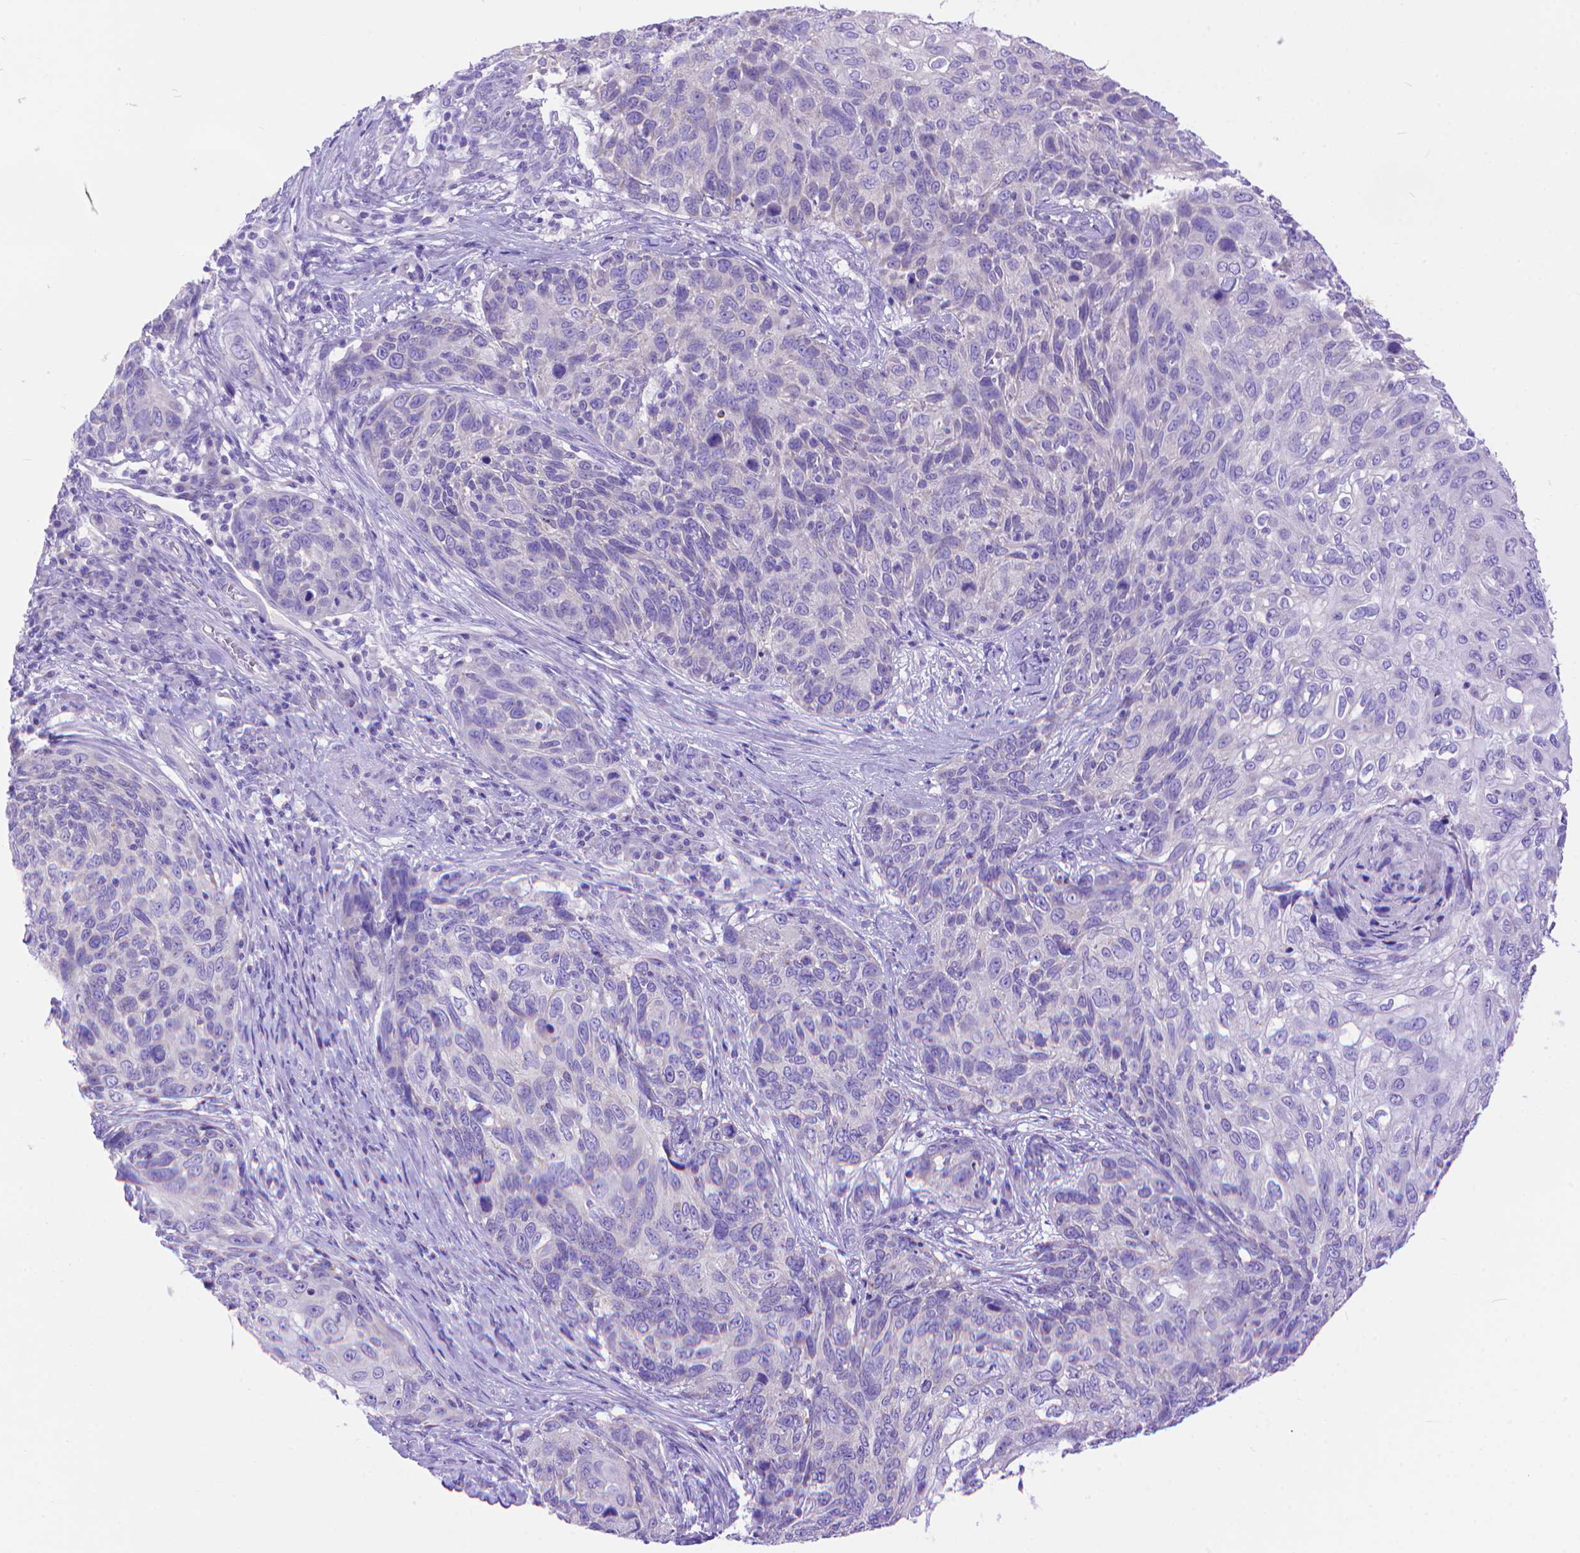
{"staining": {"intensity": "negative", "quantity": "none", "location": "none"}, "tissue": "skin cancer", "cell_type": "Tumor cells", "image_type": "cancer", "snomed": [{"axis": "morphology", "description": "Squamous cell carcinoma, NOS"}, {"axis": "topography", "description": "Skin"}], "caption": "Immunohistochemical staining of human skin cancer (squamous cell carcinoma) shows no significant expression in tumor cells.", "gene": "DHRS2", "patient": {"sex": "male", "age": 92}}